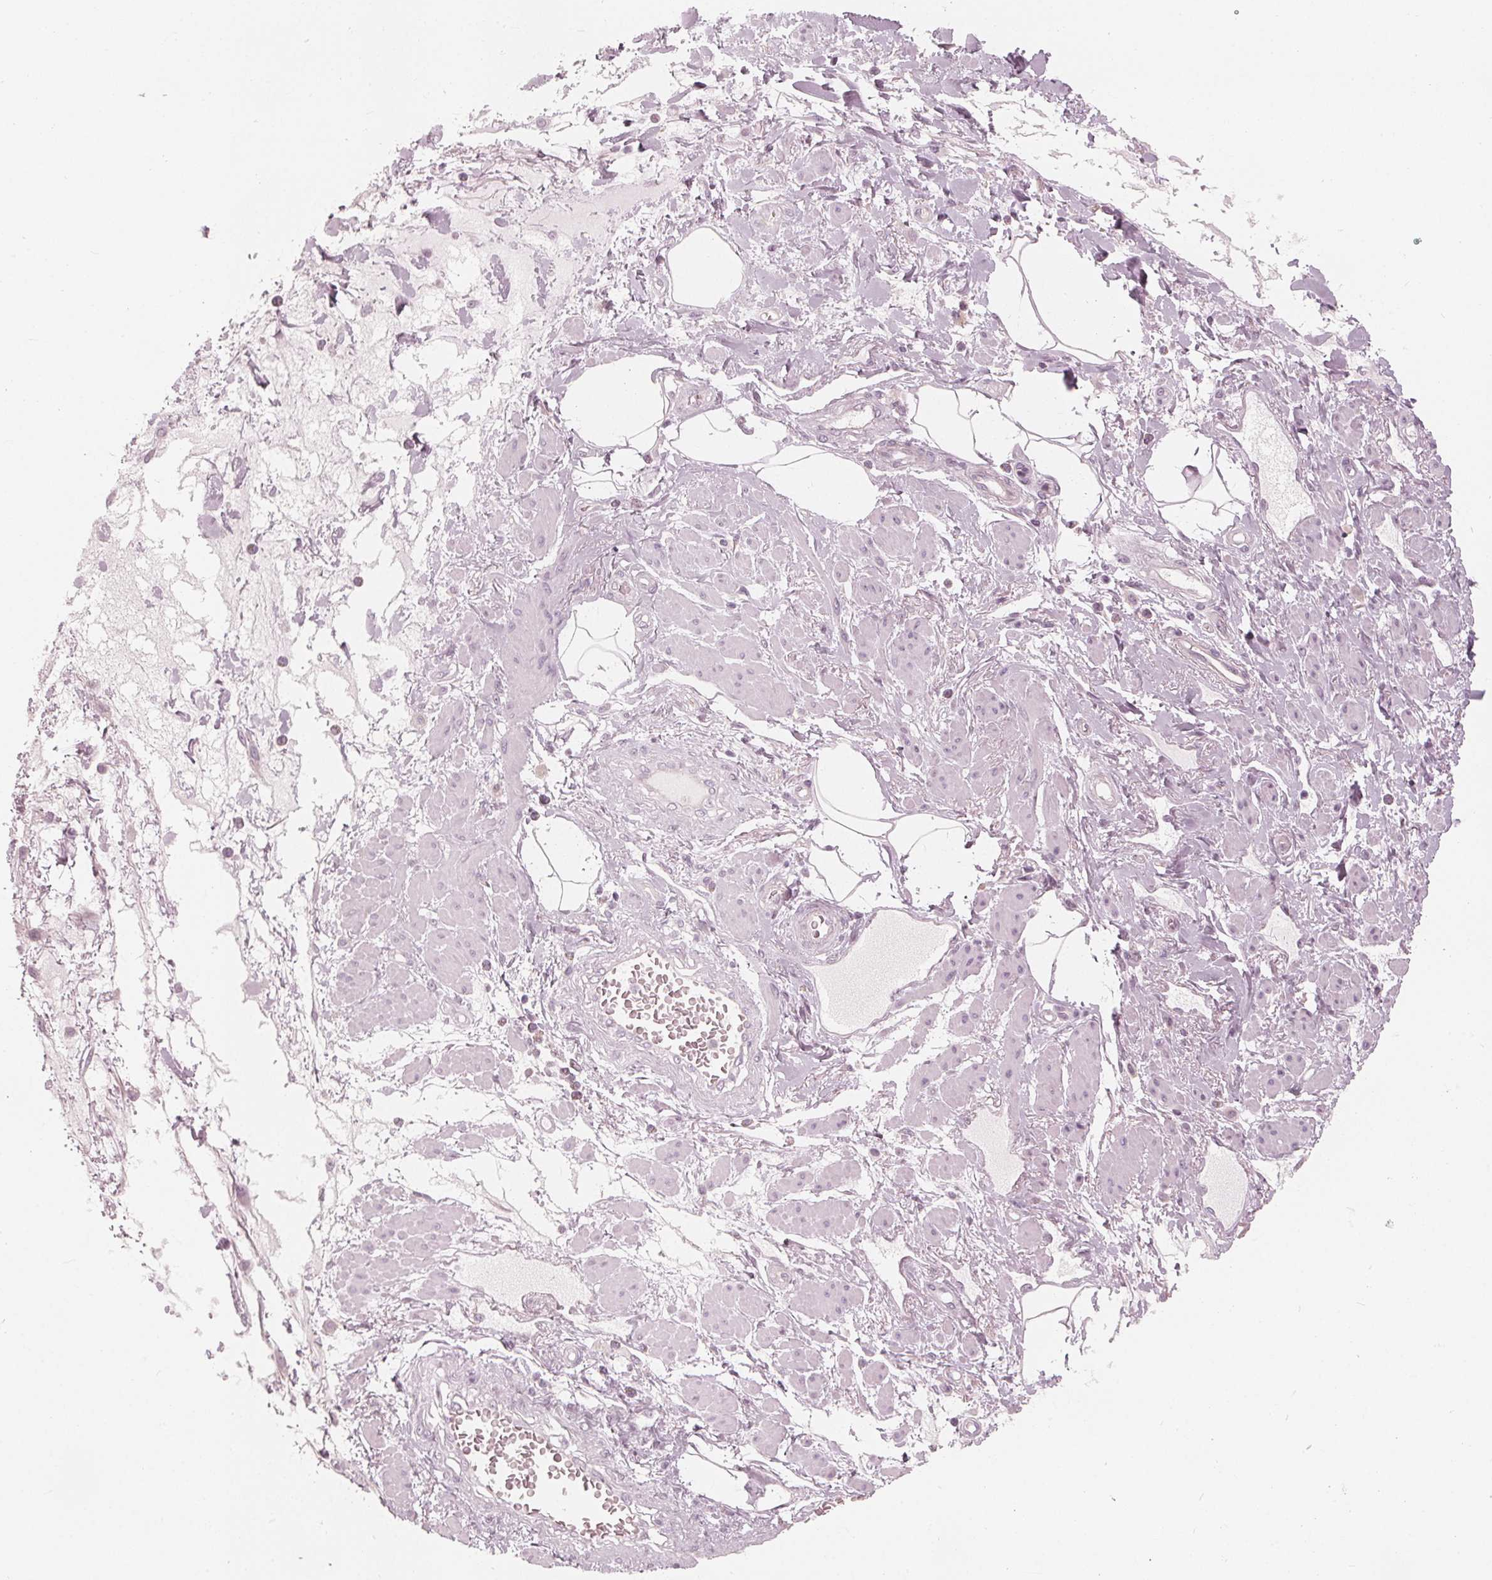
{"staining": {"intensity": "negative", "quantity": "none", "location": "none"}, "tissue": "adipose tissue", "cell_type": "Adipocytes", "image_type": "normal", "snomed": [{"axis": "morphology", "description": "Normal tissue, NOS"}, {"axis": "topography", "description": "Vagina"}, {"axis": "topography", "description": "Peripheral nerve tissue"}], "caption": "This photomicrograph is of normal adipose tissue stained with IHC to label a protein in brown with the nuclei are counter-stained blue. There is no positivity in adipocytes.", "gene": "SAT2", "patient": {"sex": "female", "age": 71}}